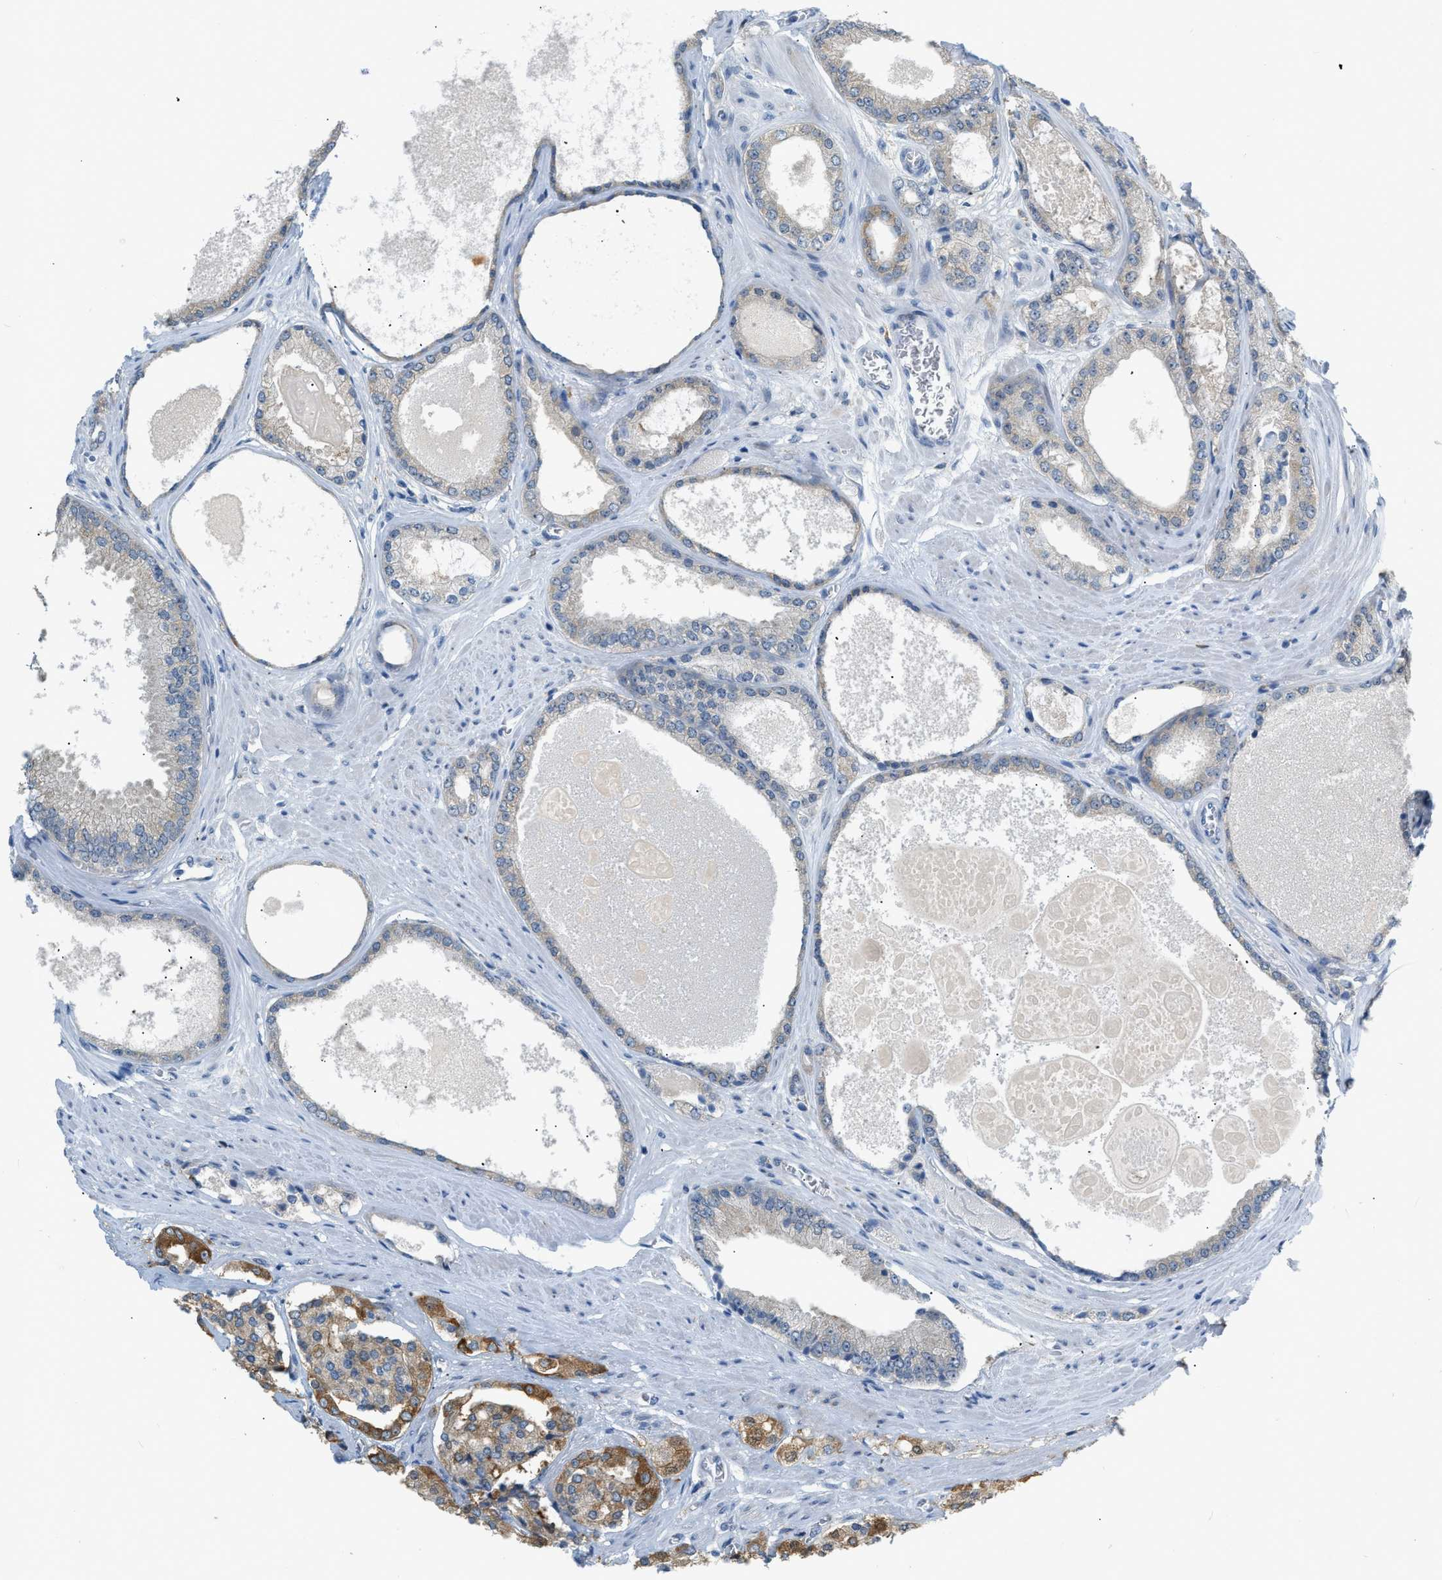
{"staining": {"intensity": "moderate", "quantity": "<25%", "location": "cytoplasmic/membranous"}, "tissue": "prostate cancer", "cell_type": "Tumor cells", "image_type": "cancer", "snomed": [{"axis": "morphology", "description": "Adenocarcinoma, High grade"}, {"axis": "topography", "description": "Prostate"}], "caption": "IHC micrograph of neoplastic tissue: human prostate cancer (high-grade adenocarcinoma) stained using IHC displays low levels of moderate protein expression localized specifically in the cytoplasmic/membranous of tumor cells, appearing as a cytoplasmic/membranous brown color.", "gene": "ZNF408", "patient": {"sex": "male", "age": 65}}